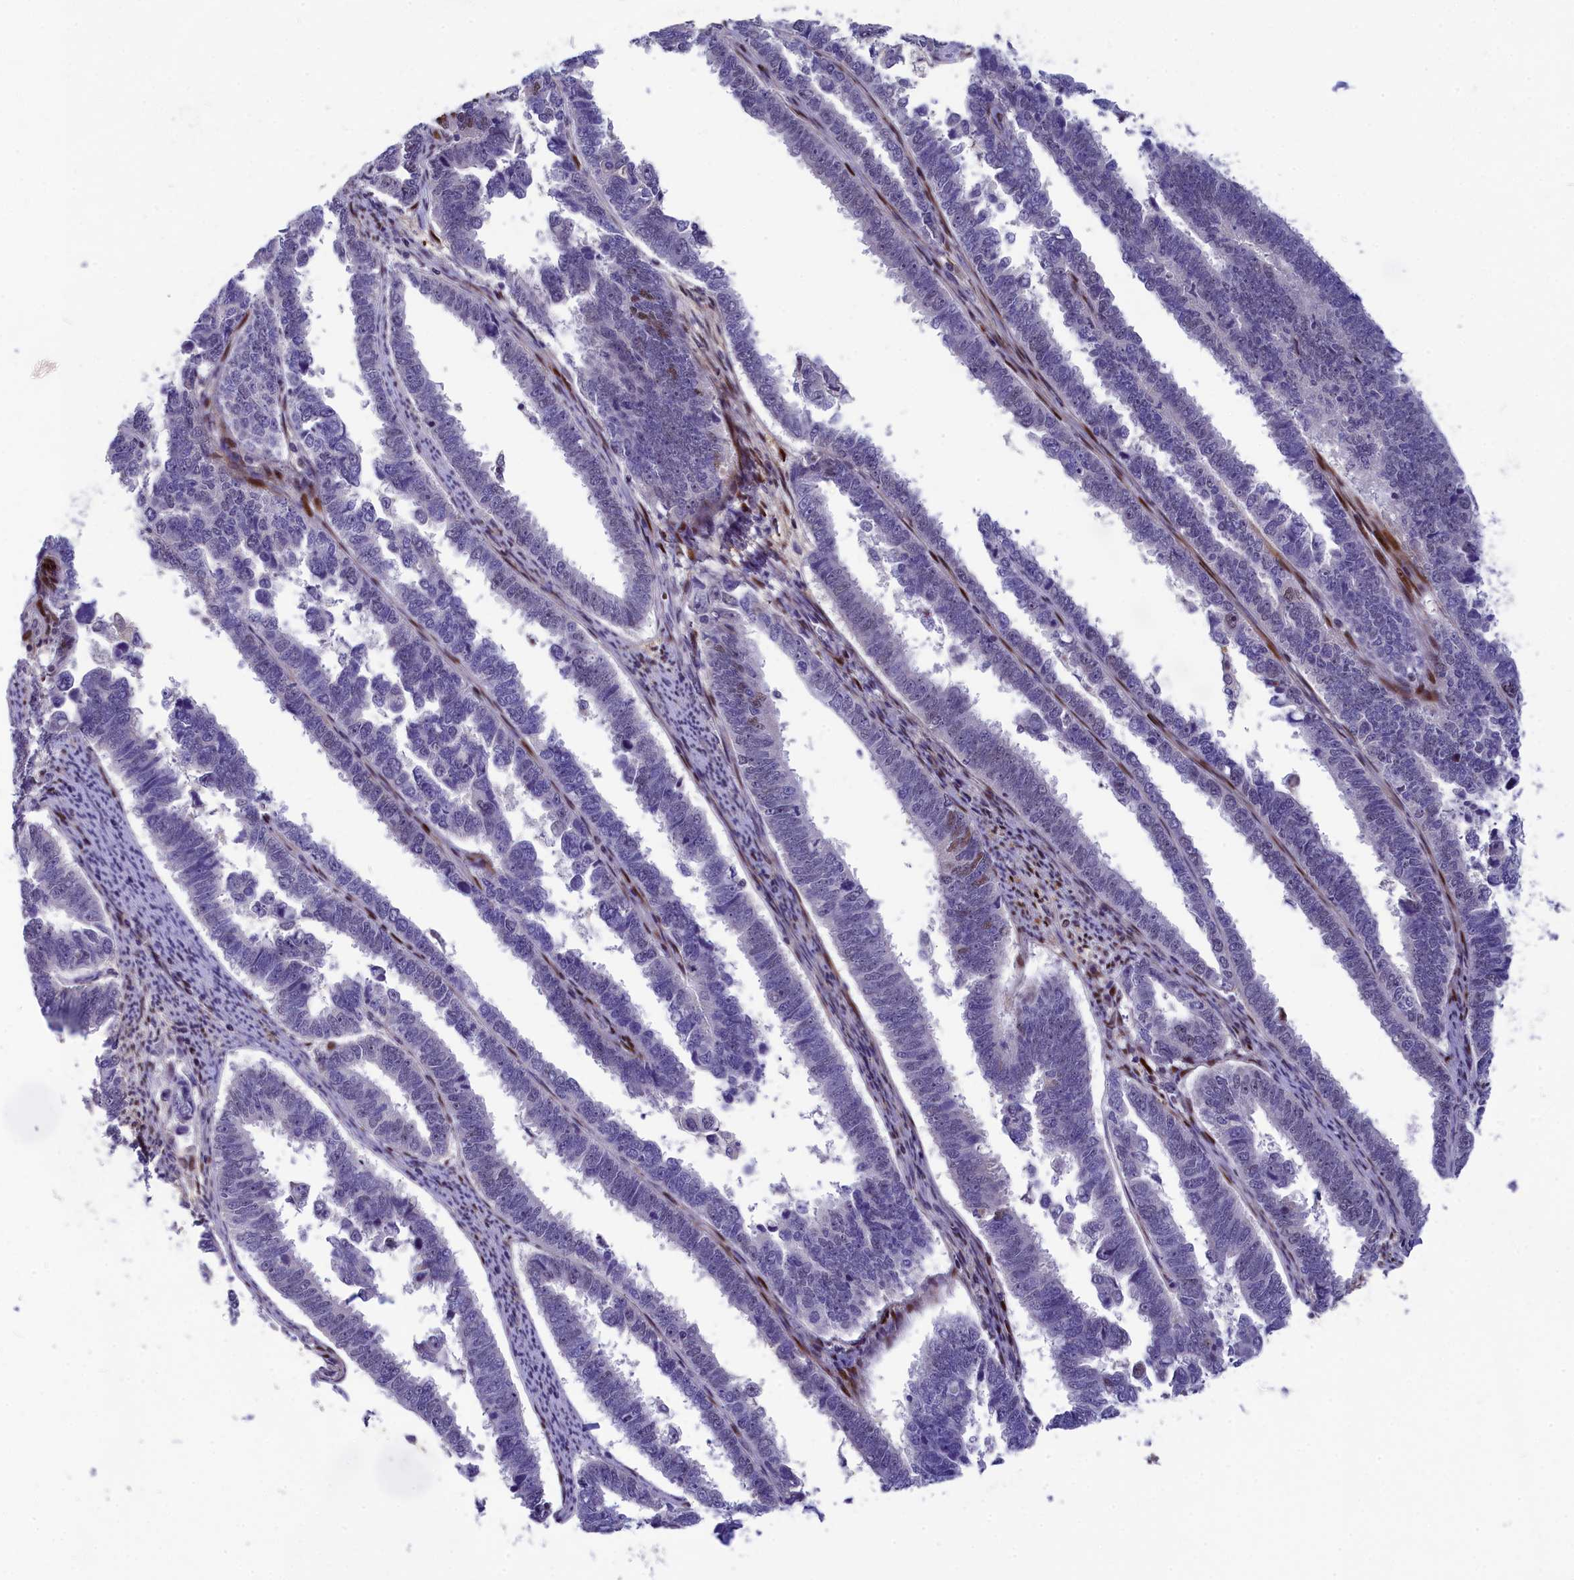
{"staining": {"intensity": "negative", "quantity": "none", "location": "none"}, "tissue": "endometrial cancer", "cell_type": "Tumor cells", "image_type": "cancer", "snomed": [{"axis": "morphology", "description": "Adenocarcinoma, NOS"}, {"axis": "topography", "description": "Endometrium"}], "caption": "The micrograph demonstrates no significant staining in tumor cells of endometrial cancer (adenocarcinoma). Brightfield microscopy of immunohistochemistry stained with DAB (brown) and hematoxylin (blue), captured at high magnification.", "gene": "NKPD1", "patient": {"sex": "female", "age": 75}}